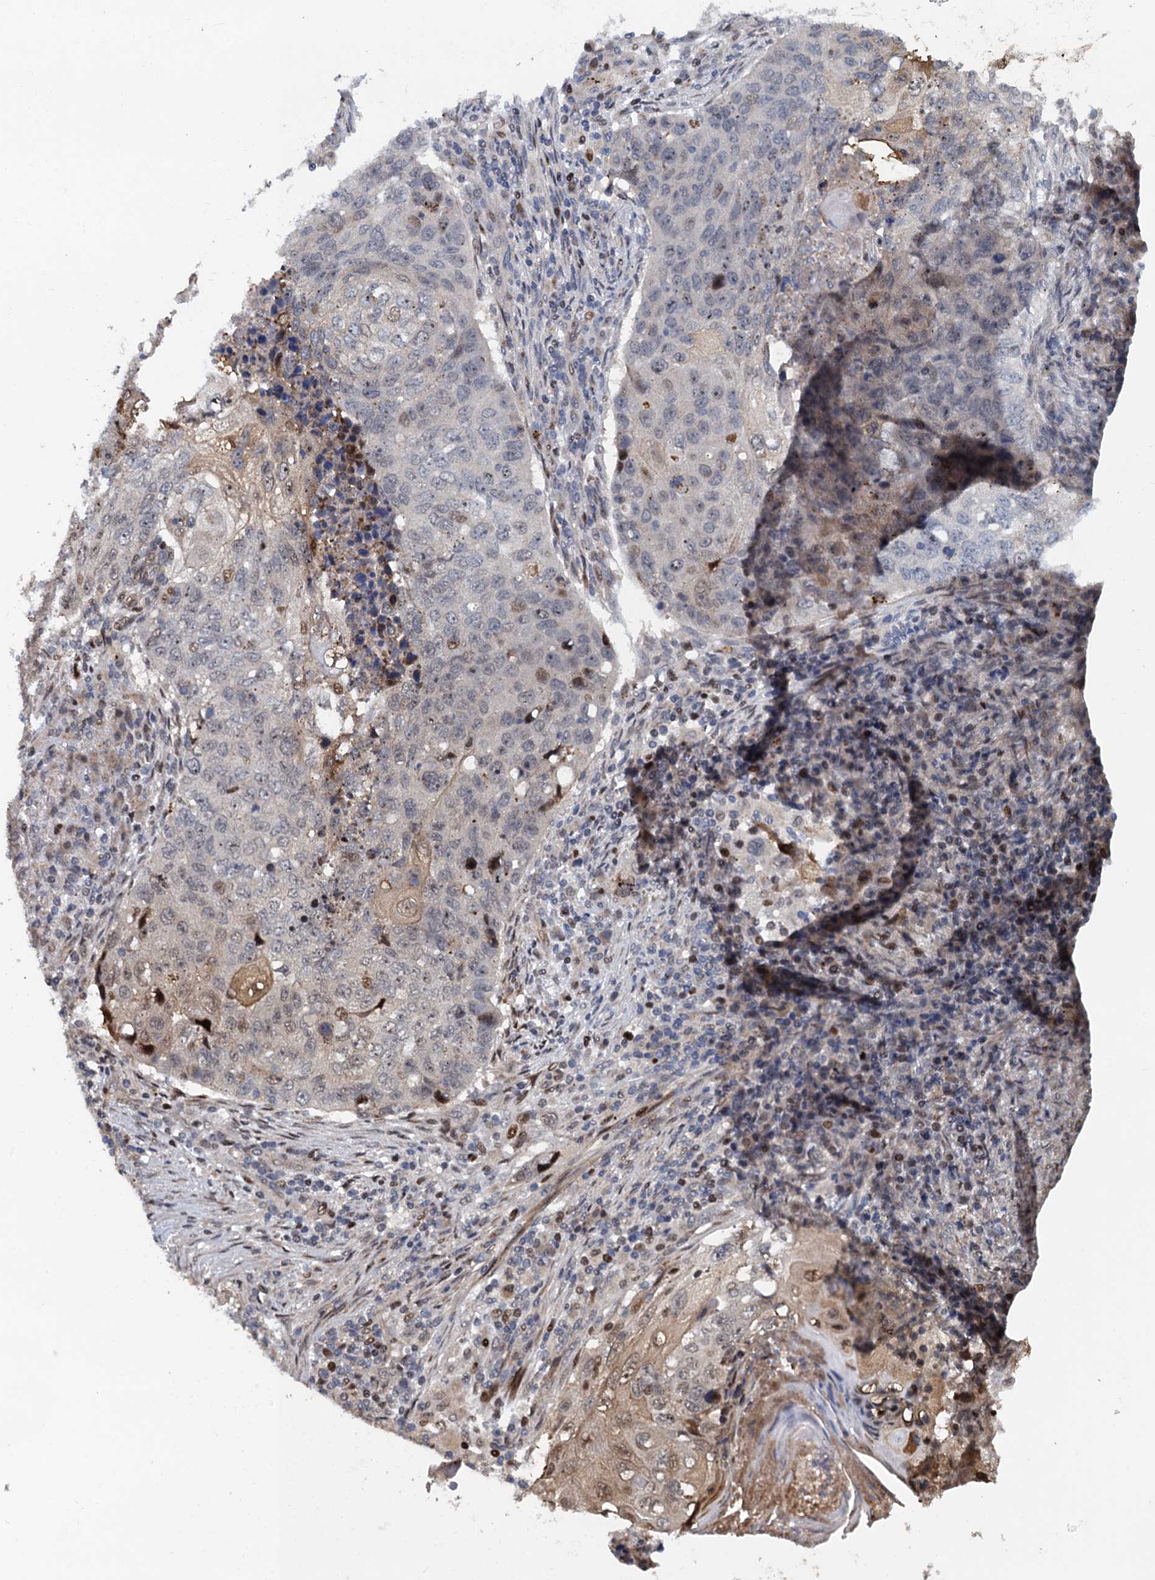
{"staining": {"intensity": "moderate", "quantity": "<25%", "location": "nuclear"}, "tissue": "lung cancer", "cell_type": "Tumor cells", "image_type": "cancer", "snomed": [{"axis": "morphology", "description": "Squamous cell carcinoma, NOS"}, {"axis": "topography", "description": "Lung"}], "caption": "Human squamous cell carcinoma (lung) stained with a protein marker reveals moderate staining in tumor cells.", "gene": "ATOSA", "patient": {"sex": "female", "age": 63}}